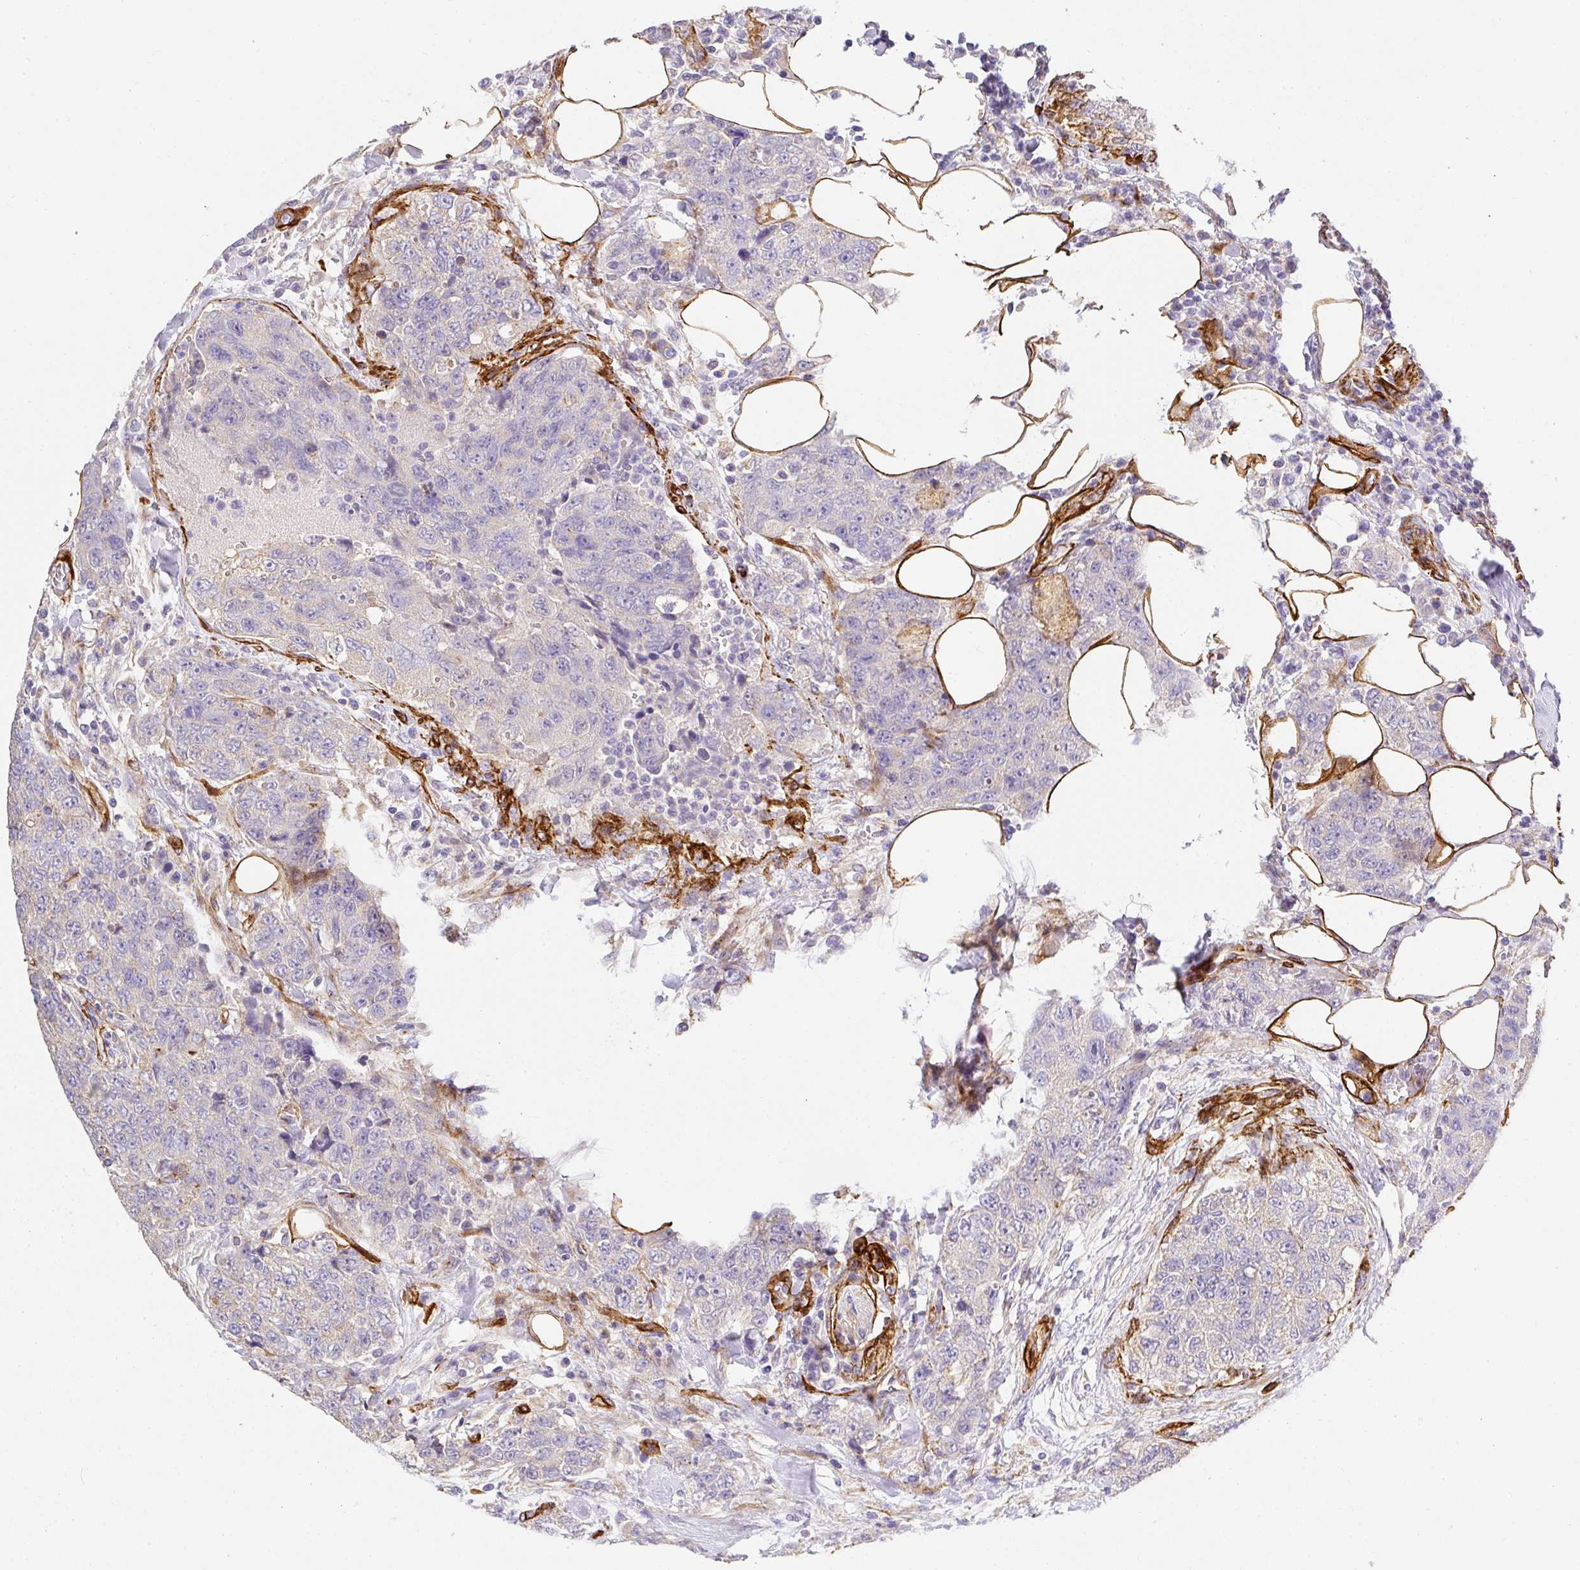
{"staining": {"intensity": "negative", "quantity": "none", "location": "none"}, "tissue": "urothelial cancer", "cell_type": "Tumor cells", "image_type": "cancer", "snomed": [{"axis": "morphology", "description": "Urothelial carcinoma, High grade"}, {"axis": "topography", "description": "Urinary bladder"}], "caption": "Immunohistochemistry (IHC) of human high-grade urothelial carcinoma demonstrates no positivity in tumor cells. (DAB immunohistochemistry with hematoxylin counter stain).", "gene": "SLC25A17", "patient": {"sex": "female", "age": 78}}